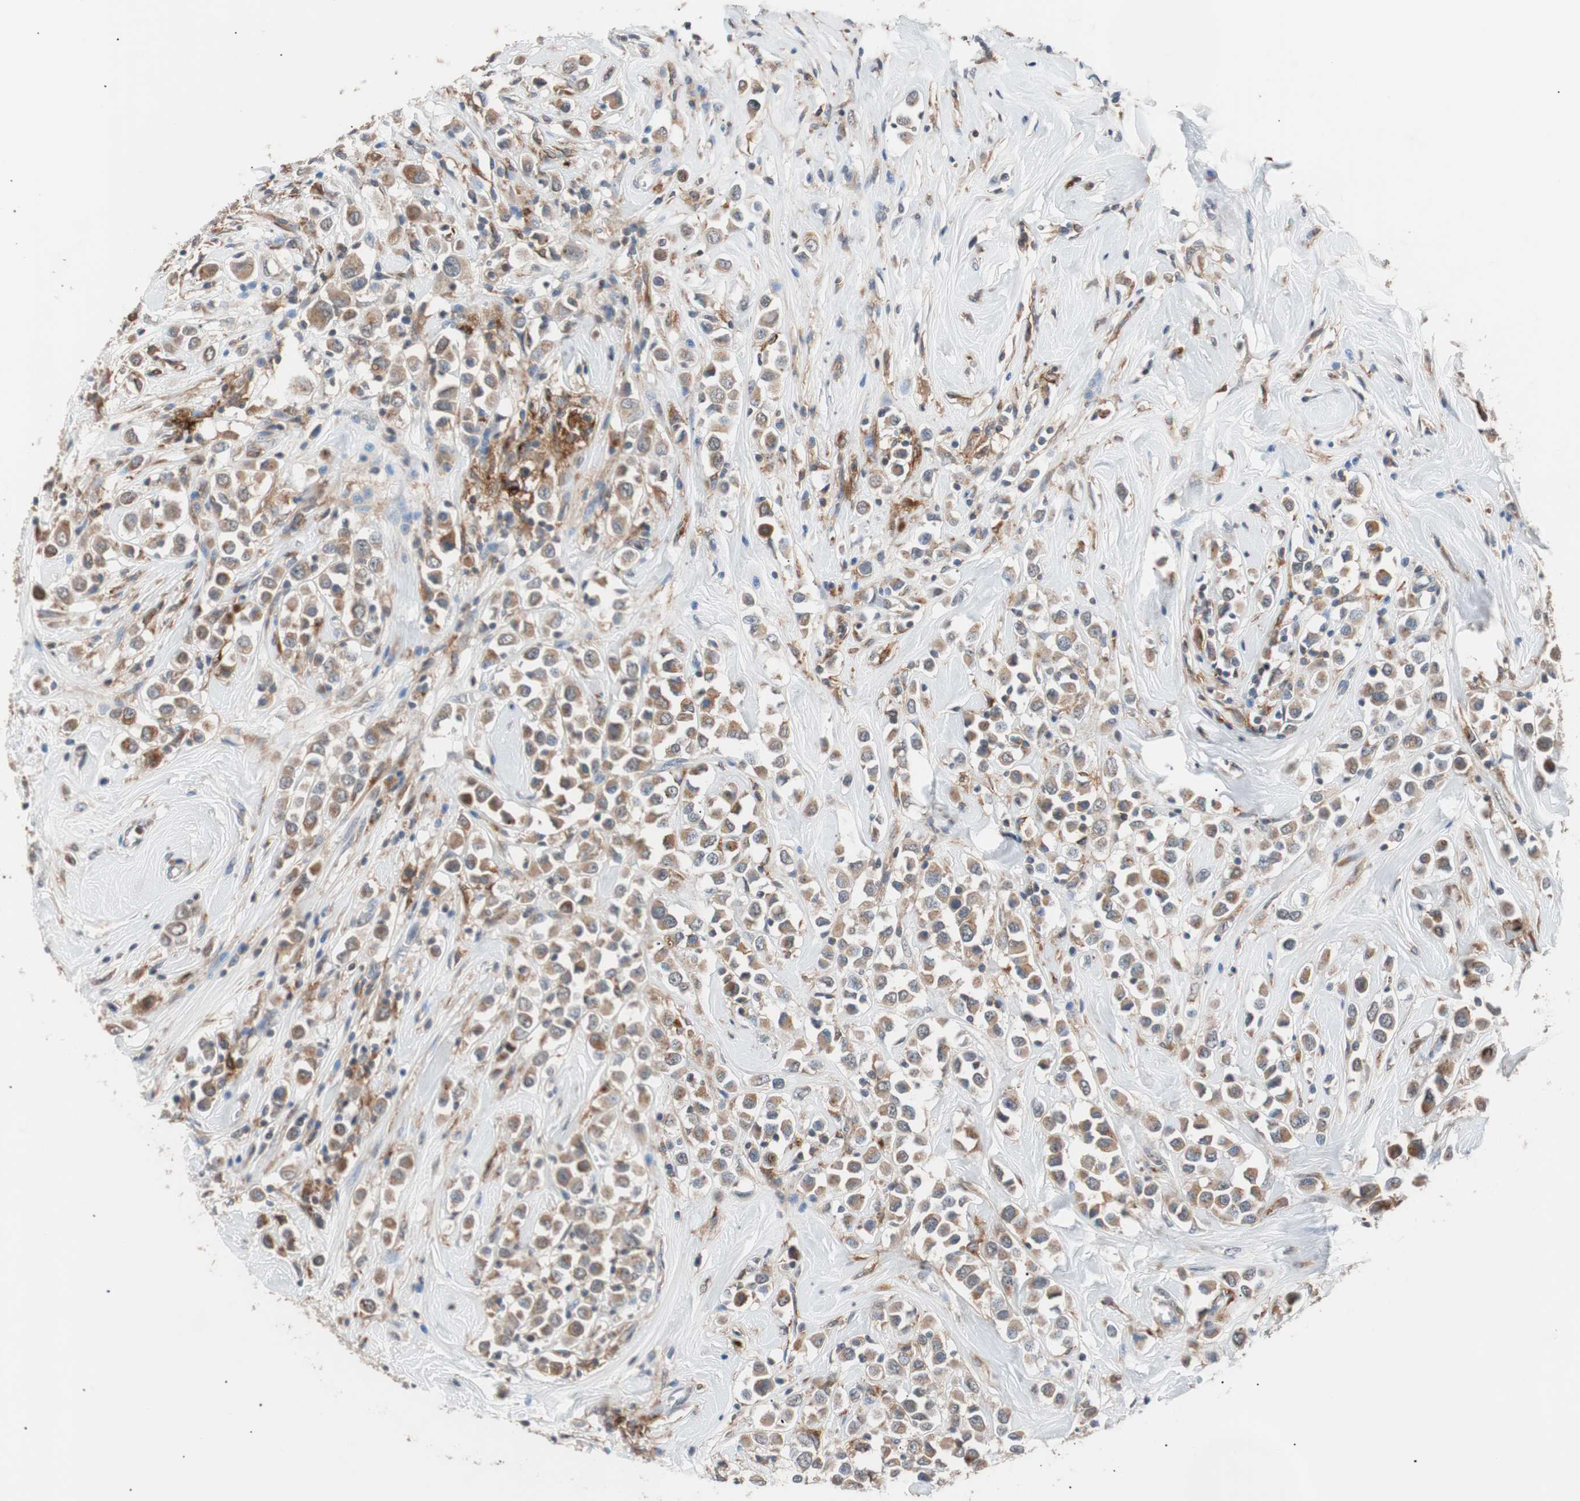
{"staining": {"intensity": "weak", "quantity": ">75%", "location": "cytoplasmic/membranous"}, "tissue": "breast cancer", "cell_type": "Tumor cells", "image_type": "cancer", "snomed": [{"axis": "morphology", "description": "Duct carcinoma"}, {"axis": "topography", "description": "Breast"}], "caption": "Human breast cancer (invasive ductal carcinoma) stained for a protein (brown) reveals weak cytoplasmic/membranous positive staining in about >75% of tumor cells.", "gene": "LITAF", "patient": {"sex": "female", "age": 61}}